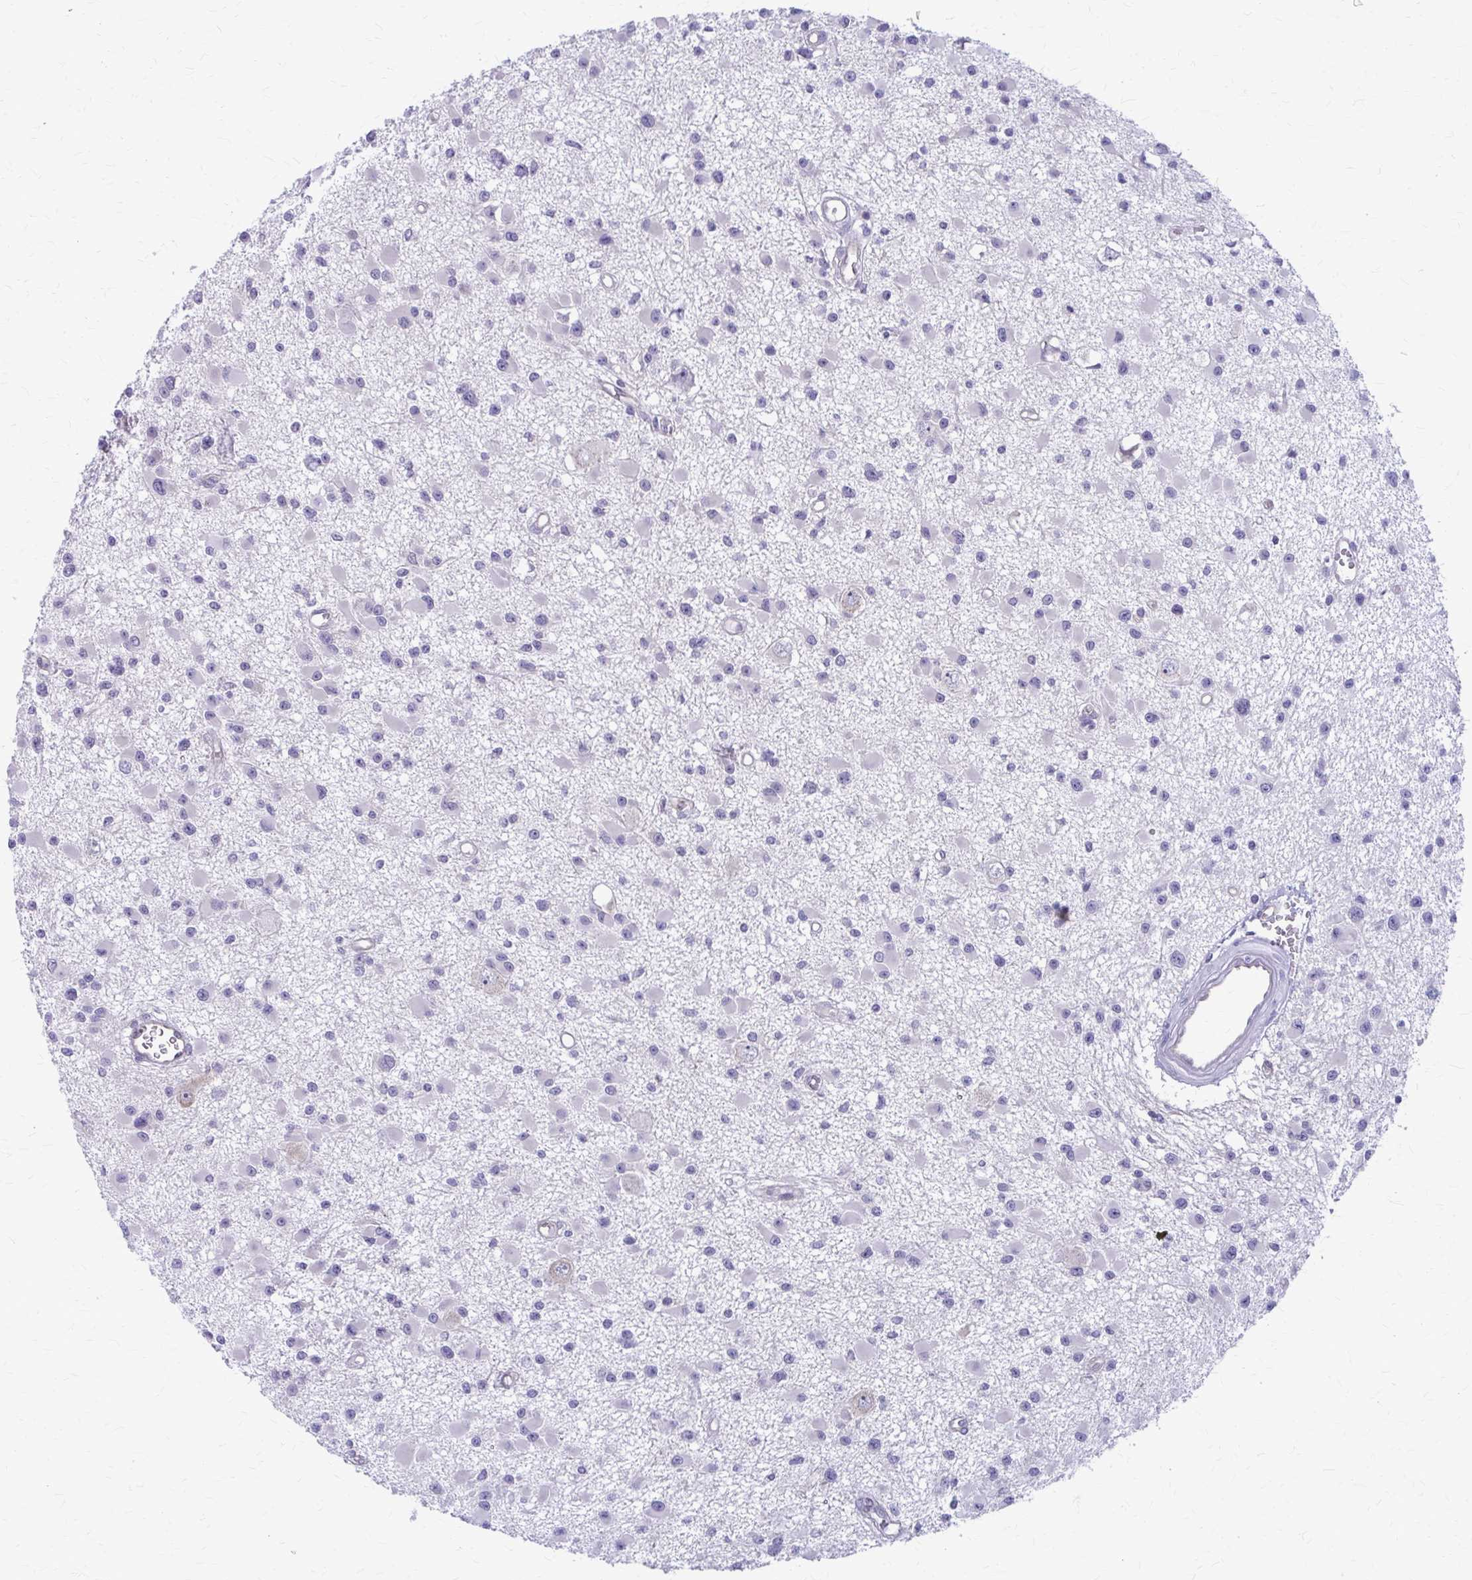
{"staining": {"intensity": "negative", "quantity": "none", "location": "none"}, "tissue": "glioma", "cell_type": "Tumor cells", "image_type": "cancer", "snomed": [{"axis": "morphology", "description": "Glioma, malignant, High grade"}, {"axis": "topography", "description": "Brain"}], "caption": "High power microscopy micrograph of an immunohistochemistry image of glioma, revealing no significant positivity in tumor cells.", "gene": "CLIC2", "patient": {"sex": "male", "age": 54}}